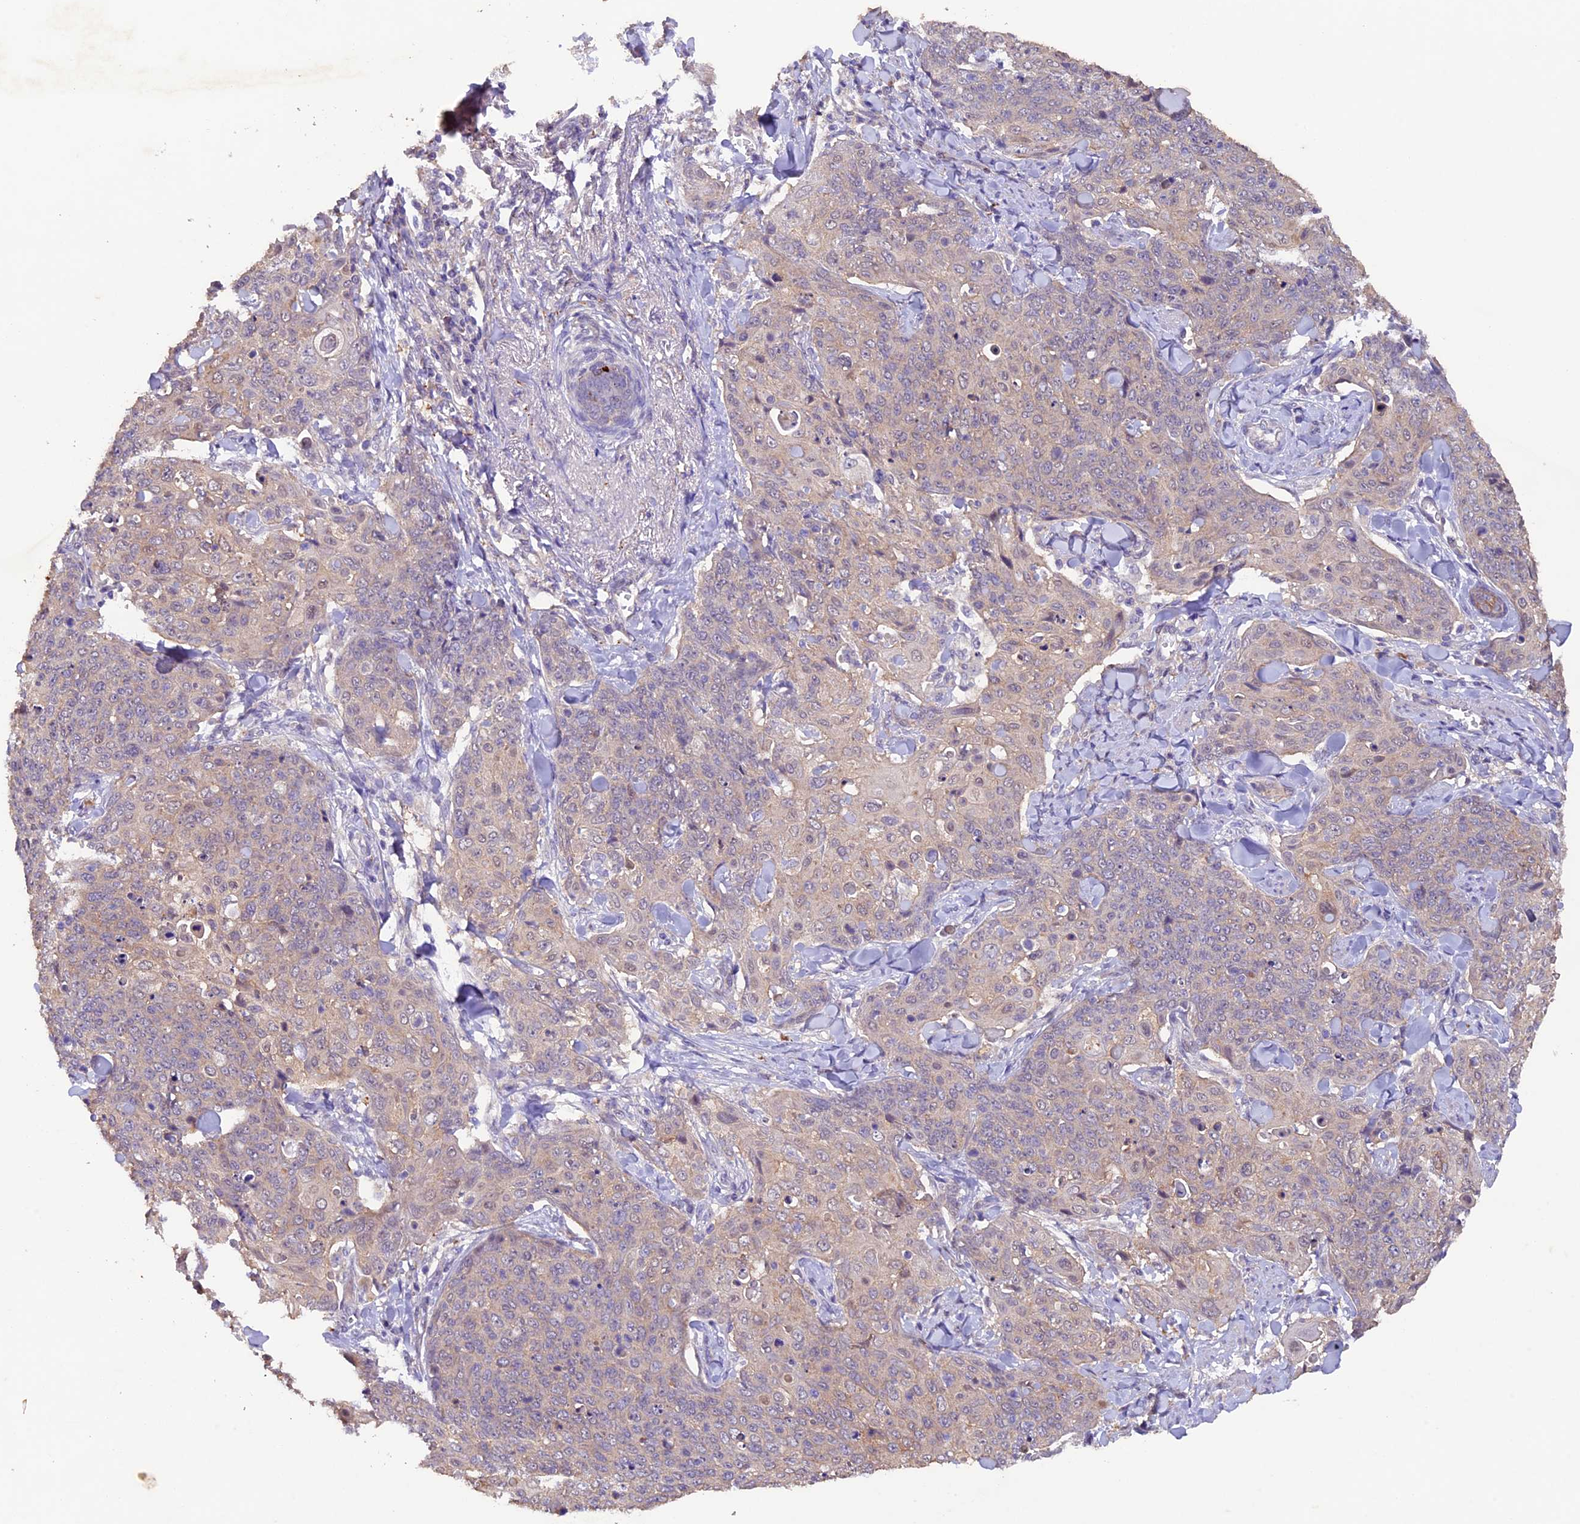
{"staining": {"intensity": "negative", "quantity": "none", "location": "none"}, "tissue": "skin cancer", "cell_type": "Tumor cells", "image_type": "cancer", "snomed": [{"axis": "morphology", "description": "Squamous cell carcinoma, NOS"}, {"axis": "topography", "description": "Skin"}, {"axis": "topography", "description": "Vulva"}], "caption": "DAB immunohistochemical staining of human skin squamous cell carcinoma reveals no significant staining in tumor cells. (Immunohistochemistry (ihc), brightfield microscopy, high magnification).", "gene": "NCK2", "patient": {"sex": "female", "age": 85}}